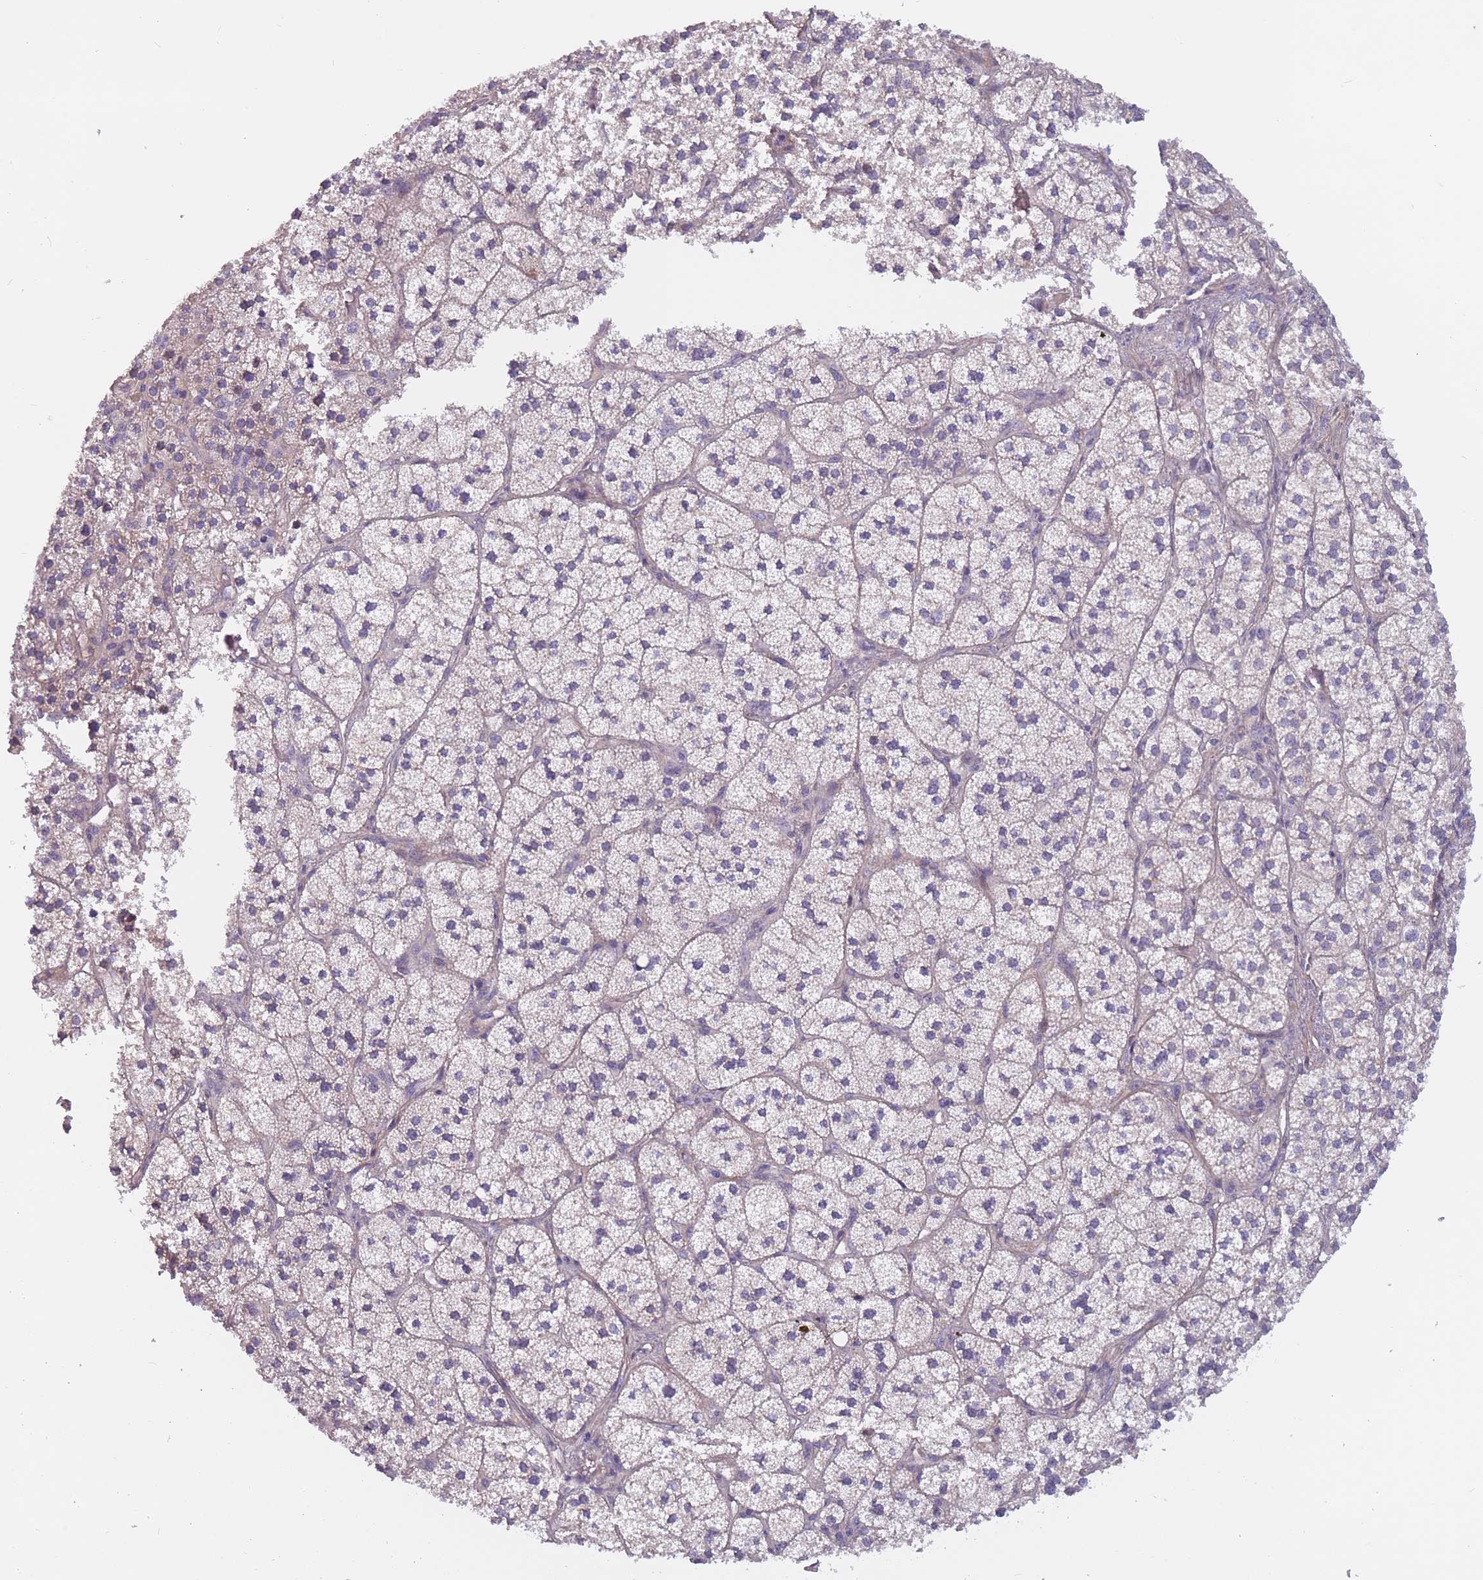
{"staining": {"intensity": "weak", "quantity": "25%-75%", "location": "cytoplasmic/membranous"}, "tissue": "adrenal gland", "cell_type": "Glandular cells", "image_type": "normal", "snomed": [{"axis": "morphology", "description": "Normal tissue, NOS"}, {"axis": "topography", "description": "Adrenal gland"}], "caption": "Glandular cells show low levels of weak cytoplasmic/membranous staining in approximately 25%-75% of cells in unremarkable adrenal gland. Nuclei are stained in blue.", "gene": "FAM83F", "patient": {"sex": "female", "age": 58}}